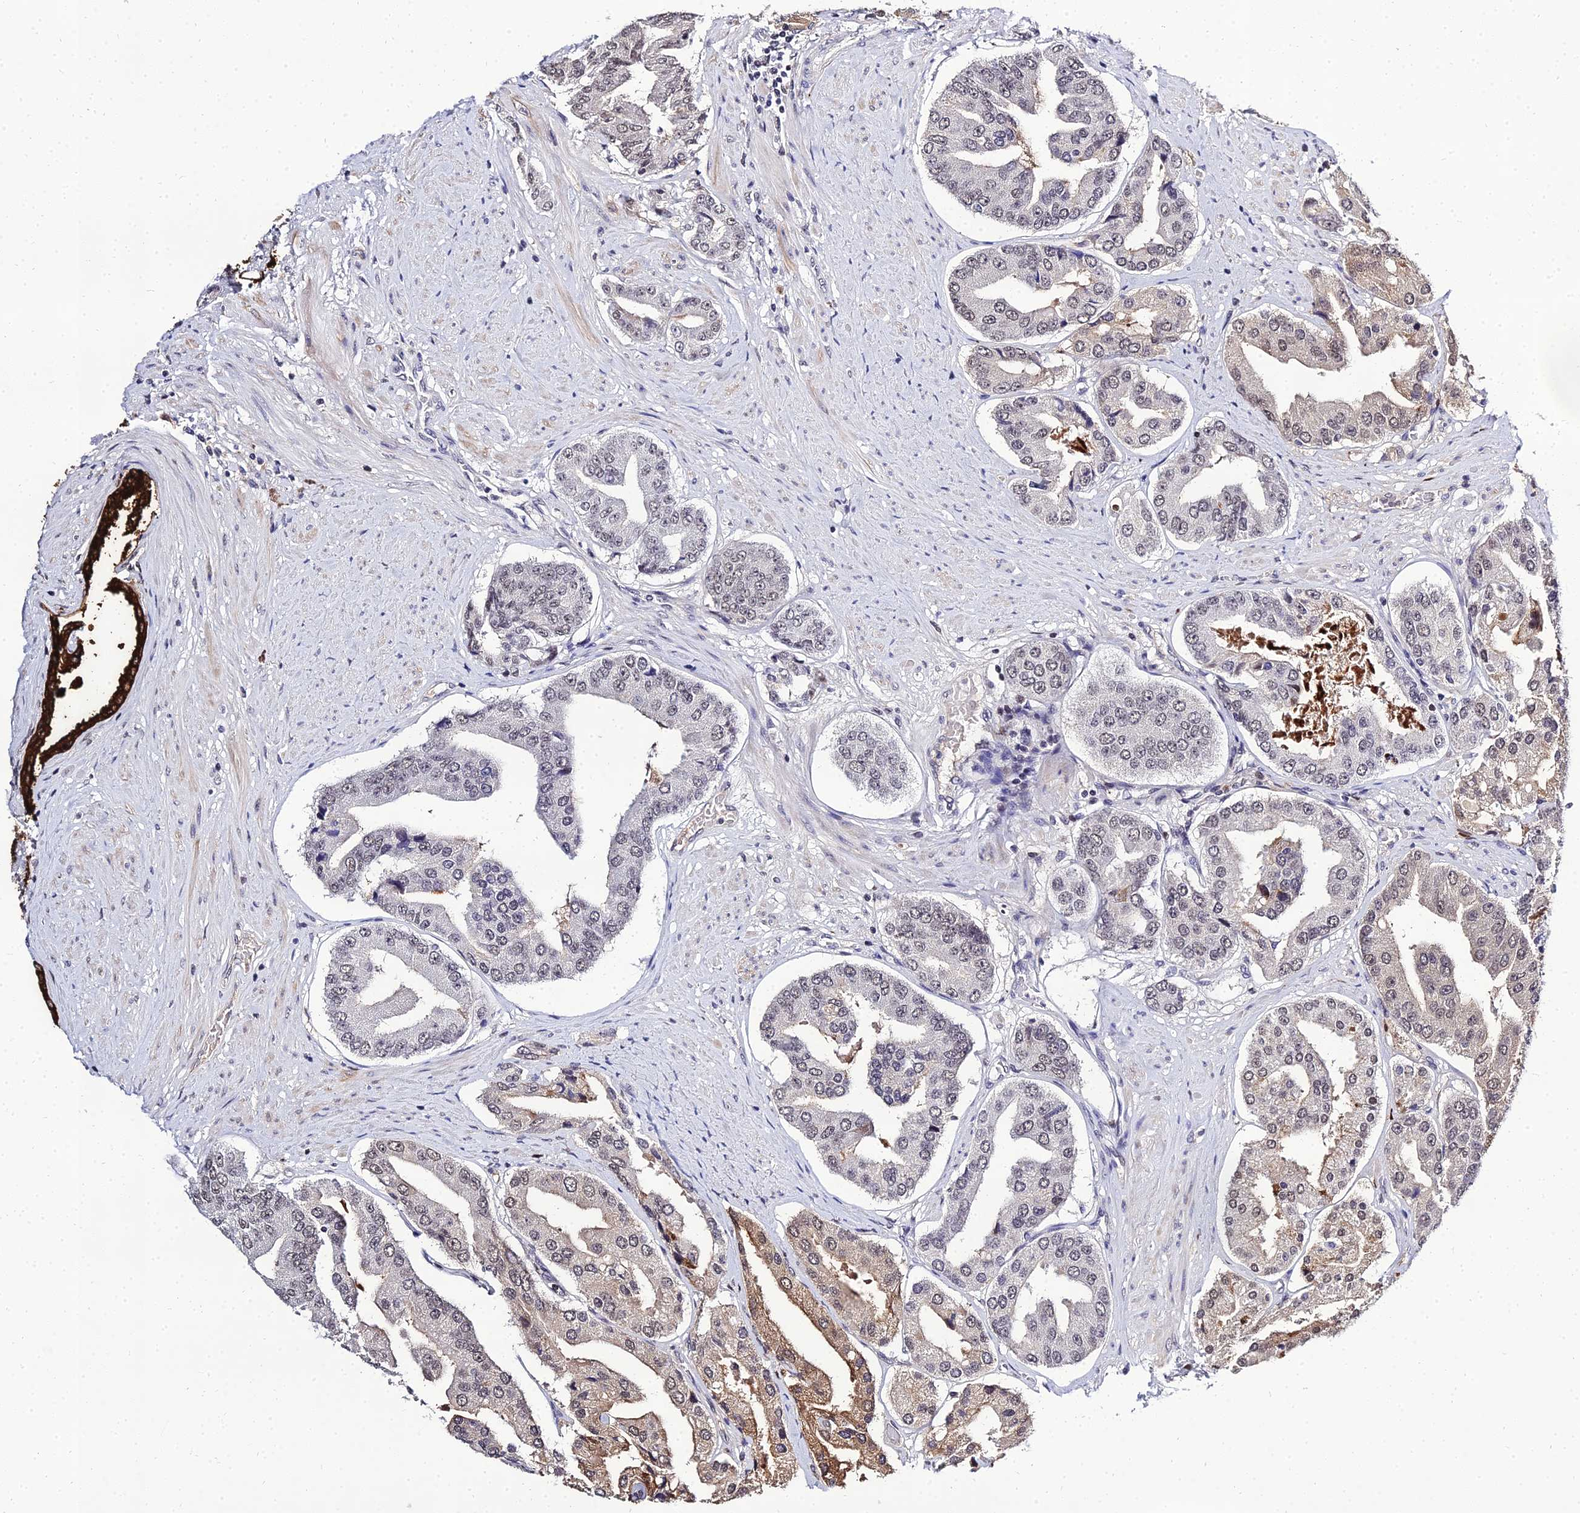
{"staining": {"intensity": "strong", "quantity": "25%-75%", "location": "cytoplasmic/membranous,nuclear"}, "tissue": "prostate cancer", "cell_type": "Tumor cells", "image_type": "cancer", "snomed": [{"axis": "morphology", "description": "Adenocarcinoma, High grade"}, {"axis": "topography", "description": "Prostate"}], "caption": "A high amount of strong cytoplasmic/membranous and nuclear expression is identified in approximately 25%-75% of tumor cells in adenocarcinoma (high-grade) (prostate) tissue.", "gene": "PPP4R2", "patient": {"sex": "male", "age": 63}}